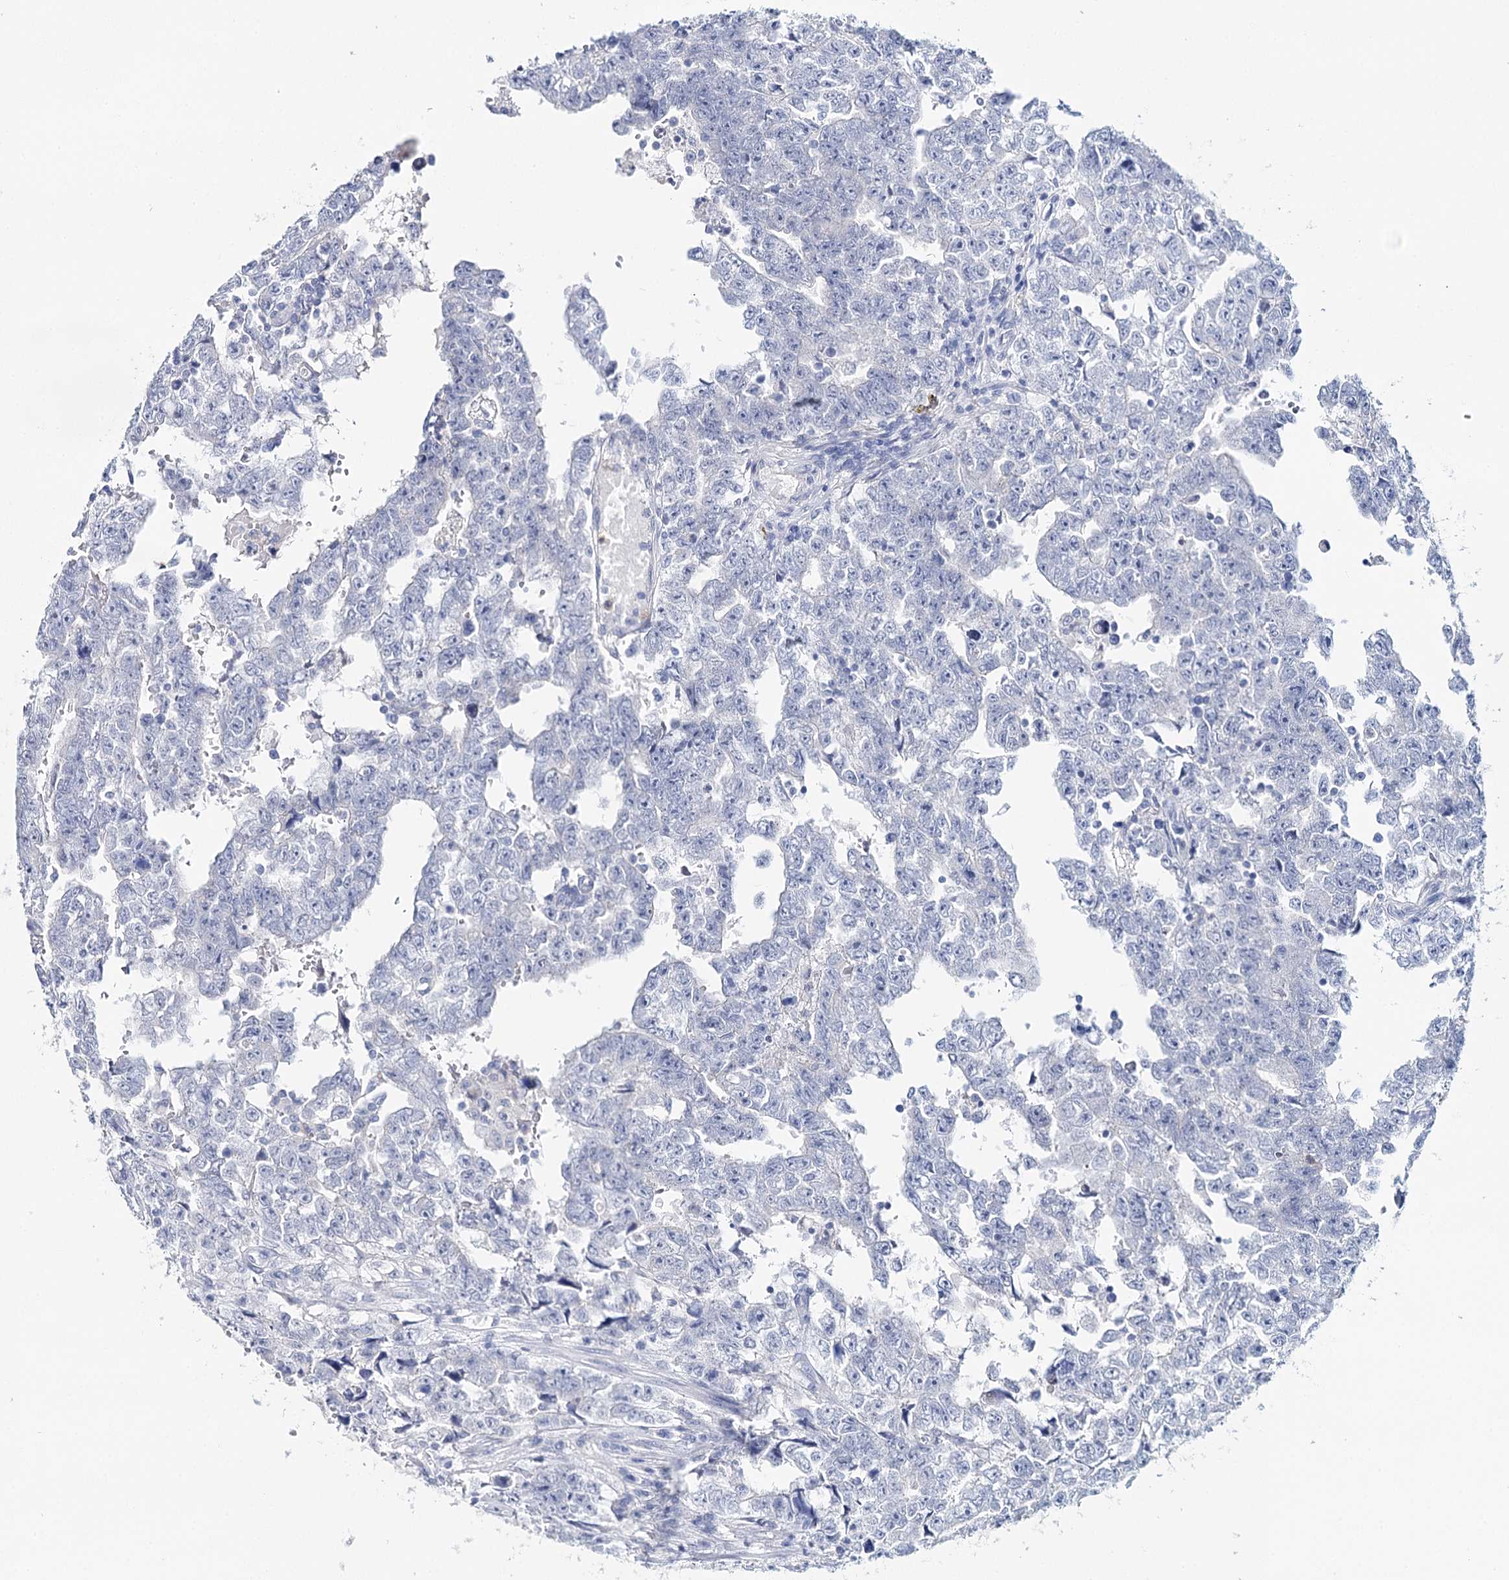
{"staining": {"intensity": "negative", "quantity": "none", "location": "none"}, "tissue": "testis cancer", "cell_type": "Tumor cells", "image_type": "cancer", "snomed": [{"axis": "morphology", "description": "Carcinoma, Embryonal, NOS"}, {"axis": "topography", "description": "Testis"}], "caption": "DAB (3,3'-diaminobenzidine) immunohistochemical staining of testis cancer shows no significant staining in tumor cells.", "gene": "CEACAM8", "patient": {"sex": "male", "age": 25}}